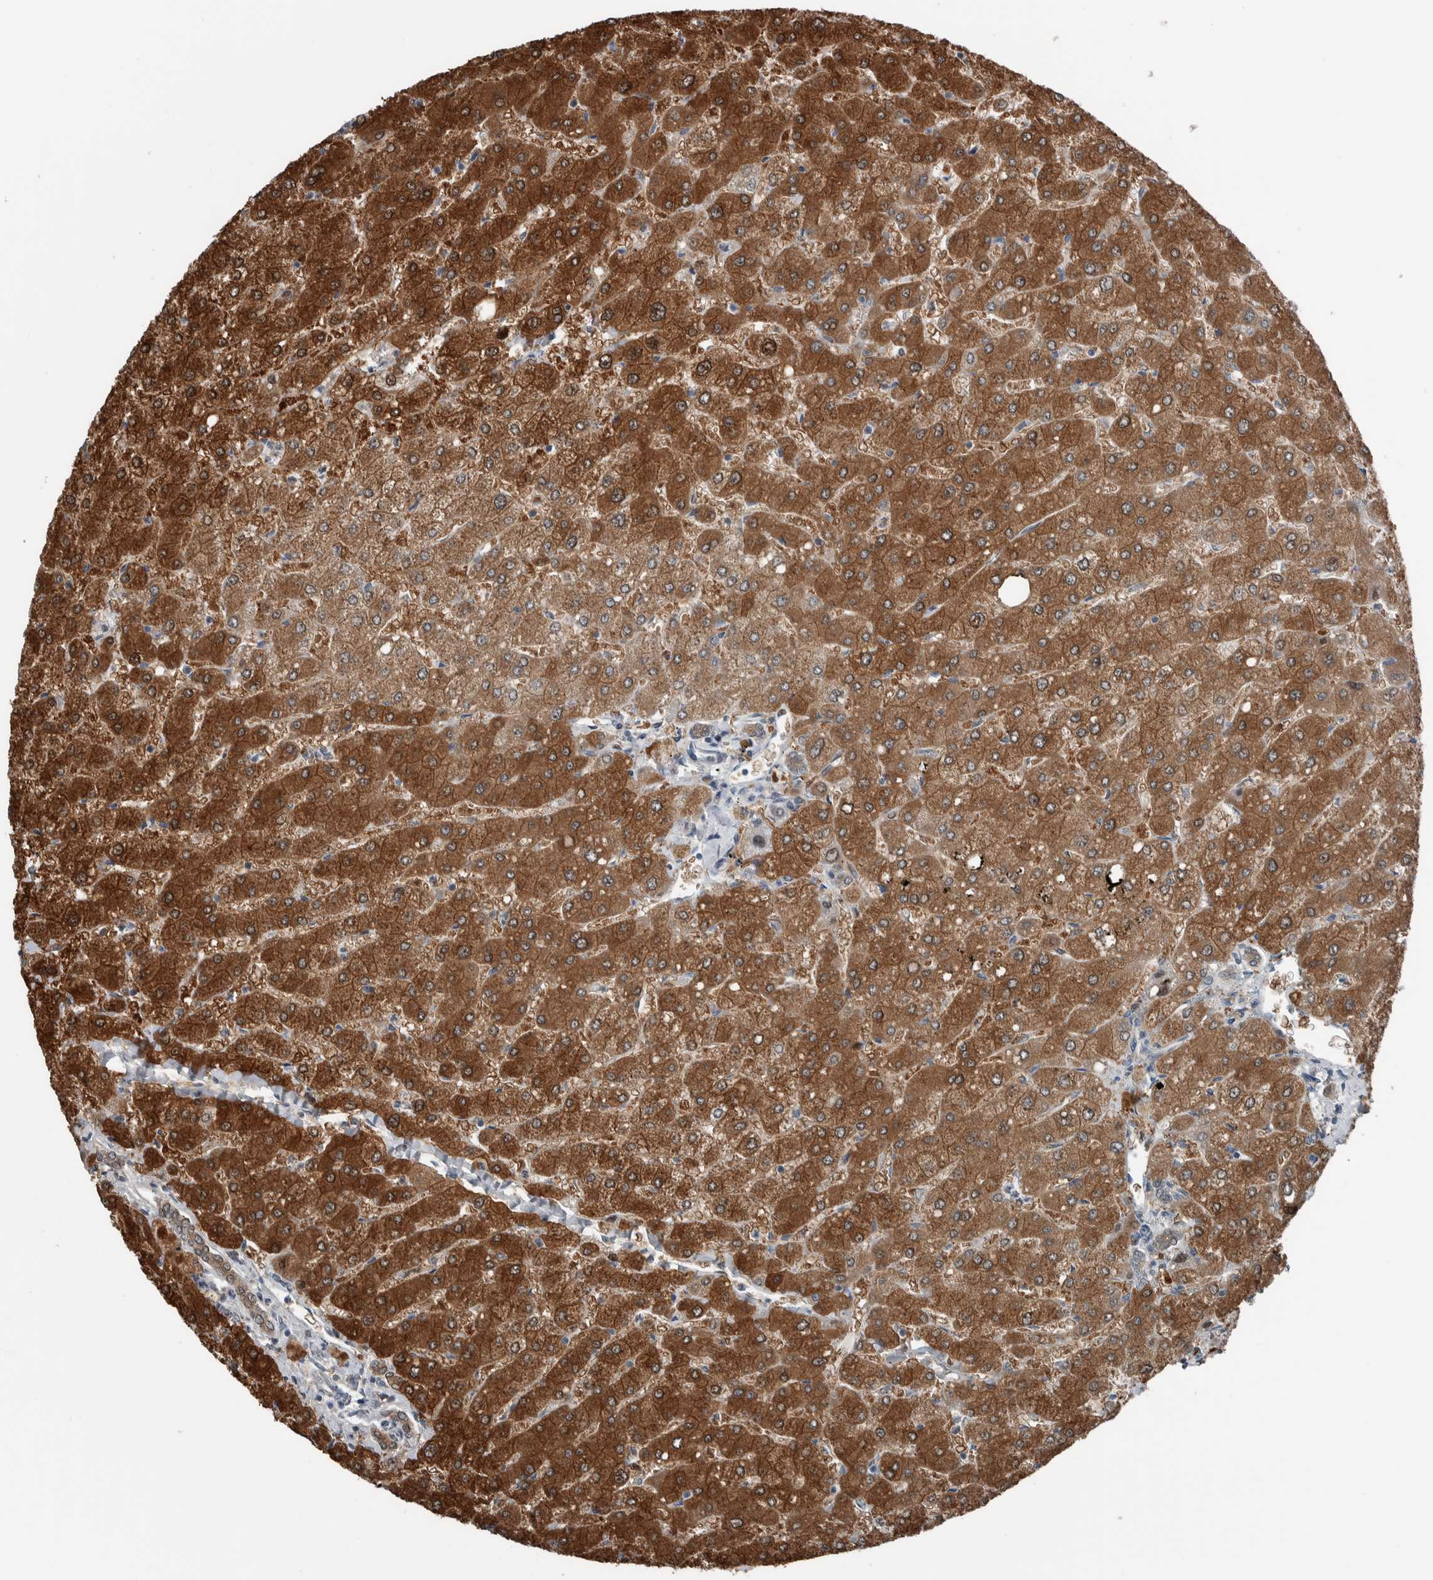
{"staining": {"intensity": "moderate", "quantity": ">75%", "location": "cytoplasmic/membranous"}, "tissue": "liver", "cell_type": "Cholangiocytes", "image_type": "normal", "snomed": [{"axis": "morphology", "description": "Normal tissue, NOS"}, {"axis": "topography", "description": "Liver"}], "caption": "Normal liver was stained to show a protein in brown. There is medium levels of moderate cytoplasmic/membranous expression in about >75% of cholangiocytes. The staining was performed using DAB, with brown indicating positive protein expression. Nuclei are stained blue with hematoxylin.", "gene": "ALAD", "patient": {"sex": "male", "age": 55}}